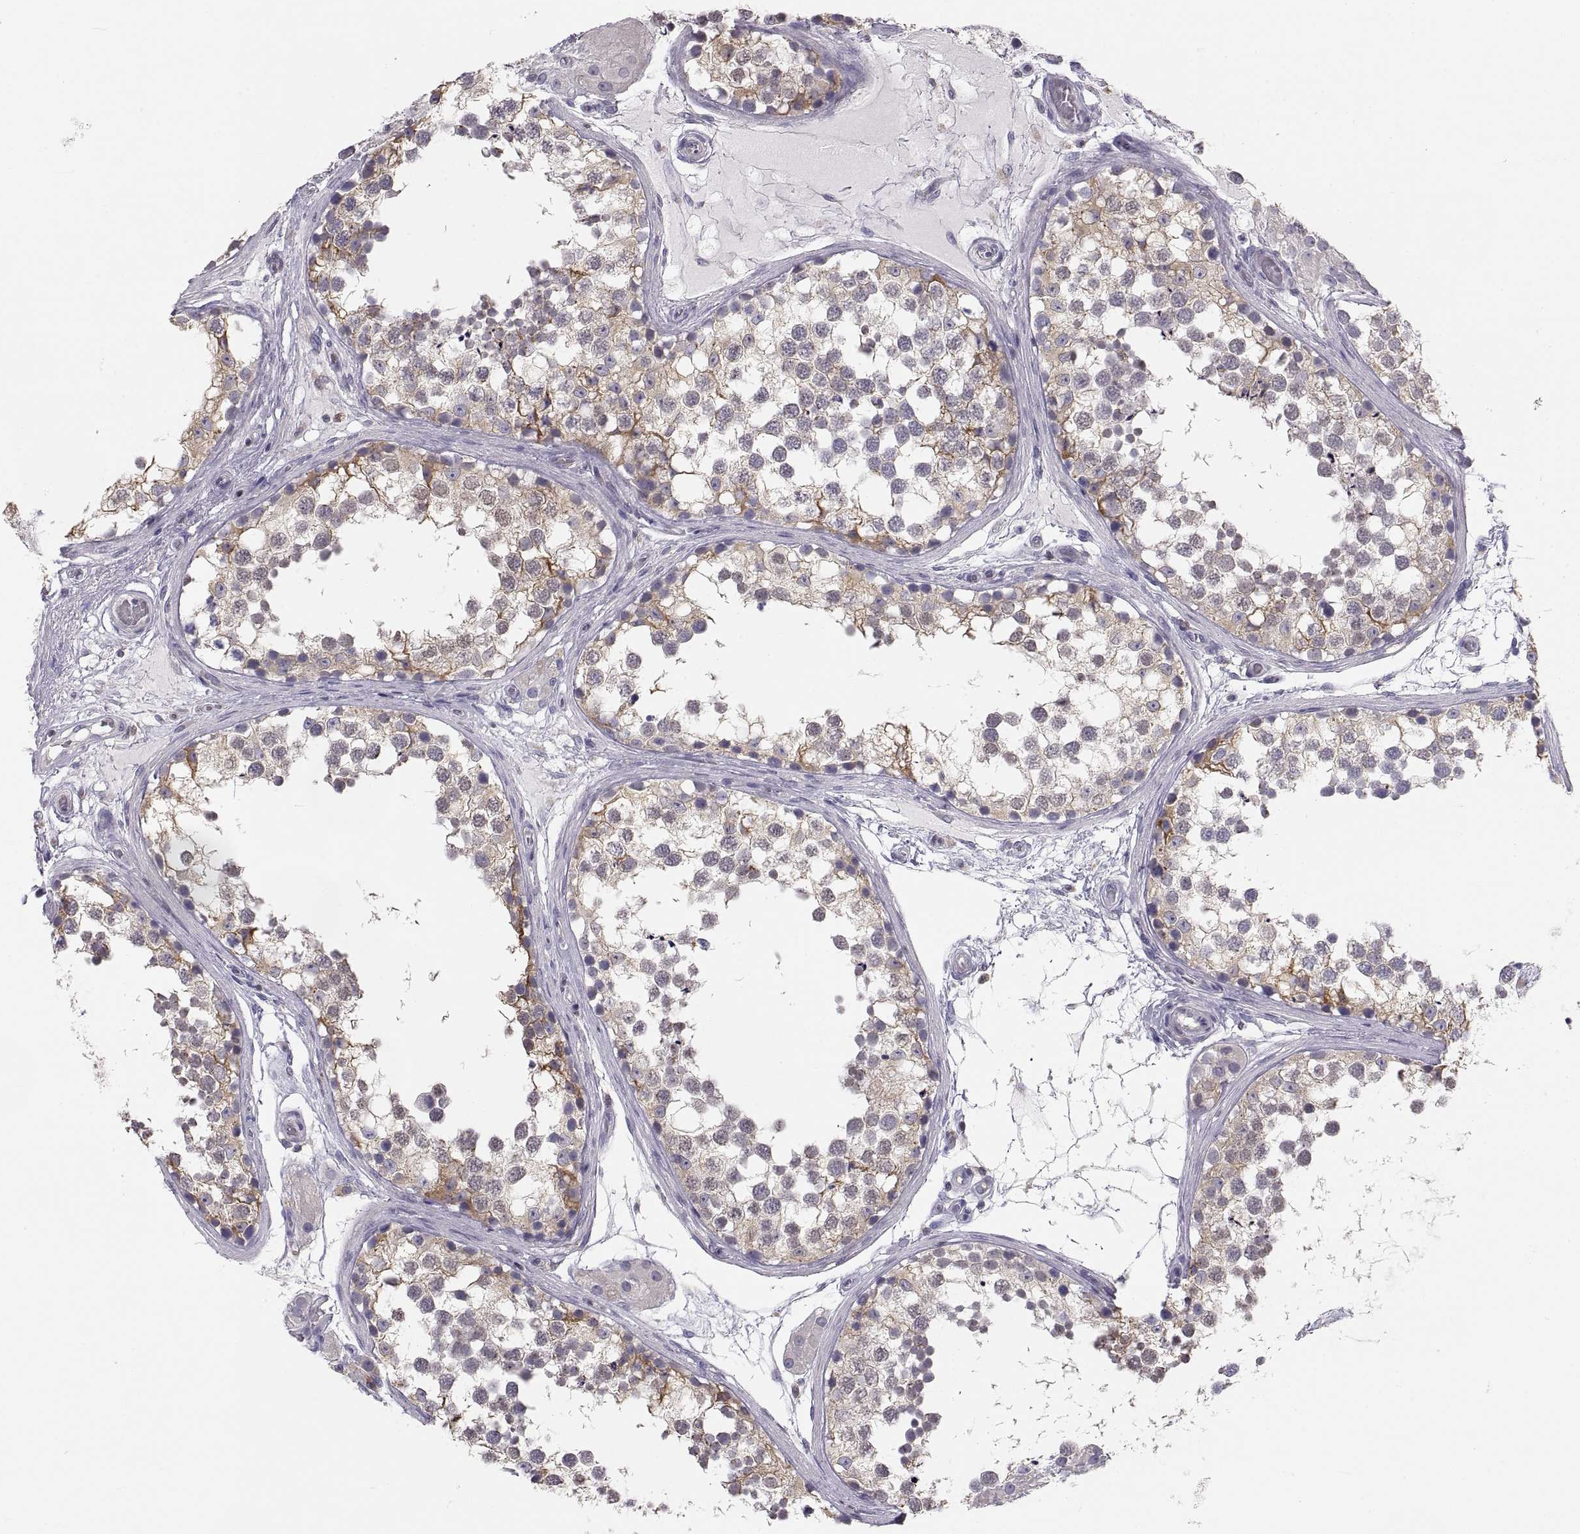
{"staining": {"intensity": "moderate", "quantity": "<25%", "location": "cytoplasmic/membranous"}, "tissue": "testis", "cell_type": "Cells in seminiferous ducts", "image_type": "normal", "snomed": [{"axis": "morphology", "description": "Normal tissue, NOS"}, {"axis": "morphology", "description": "Seminoma, NOS"}, {"axis": "topography", "description": "Testis"}], "caption": "Testis was stained to show a protein in brown. There is low levels of moderate cytoplasmic/membranous staining in about <25% of cells in seminiferous ducts. (IHC, brightfield microscopy, high magnification).", "gene": "ERO1A", "patient": {"sex": "male", "age": 65}}